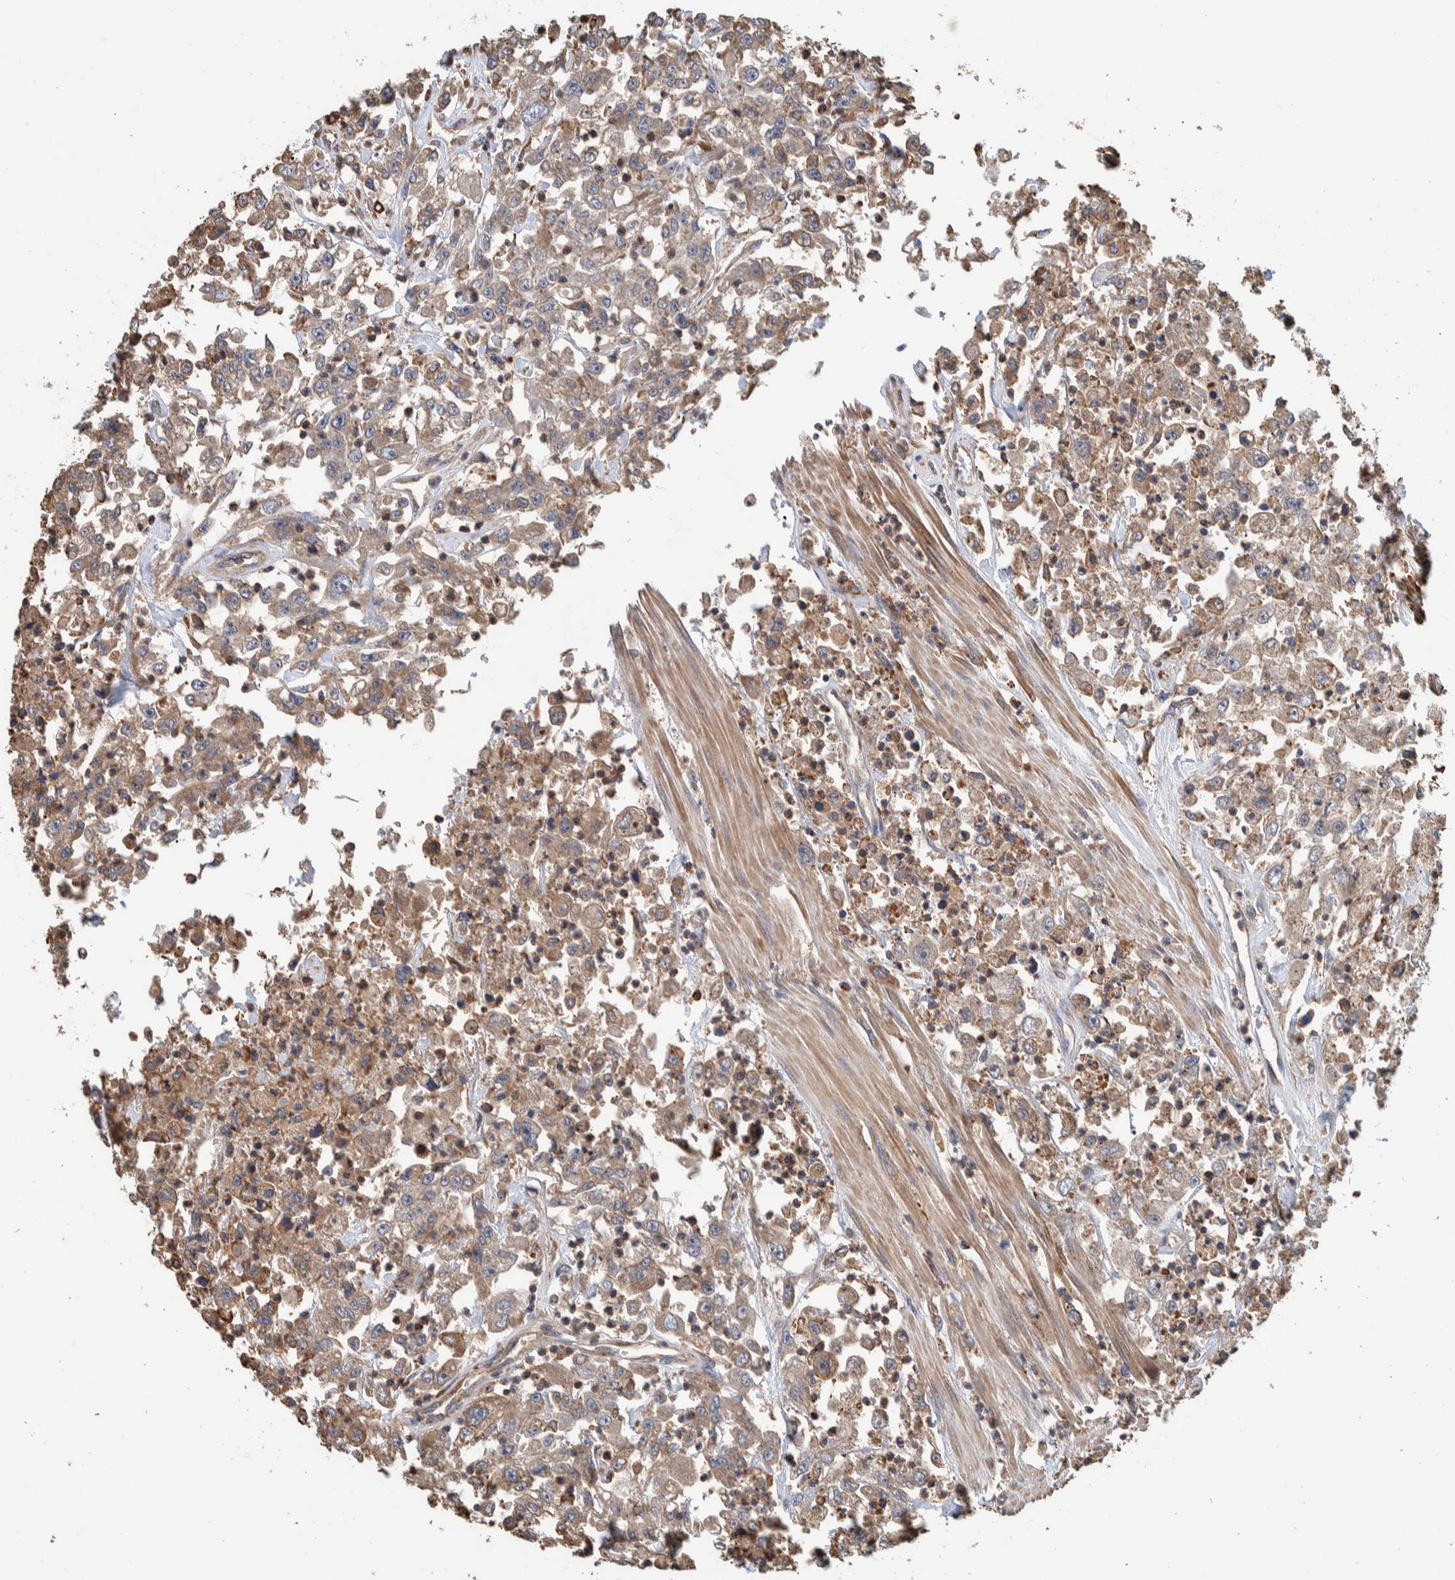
{"staining": {"intensity": "weak", "quantity": ">75%", "location": "cytoplasmic/membranous"}, "tissue": "urothelial cancer", "cell_type": "Tumor cells", "image_type": "cancer", "snomed": [{"axis": "morphology", "description": "Urothelial carcinoma, High grade"}, {"axis": "topography", "description": "Urinary bladder"}], "caption": "Tumor cells exhibit low levels of weak cytoplasmic/membranous positivity in approximately >75% of cells in human urothelial cancer.", "gene": "PLA2G3", "patient": {"sex": "male", "age": 46}}